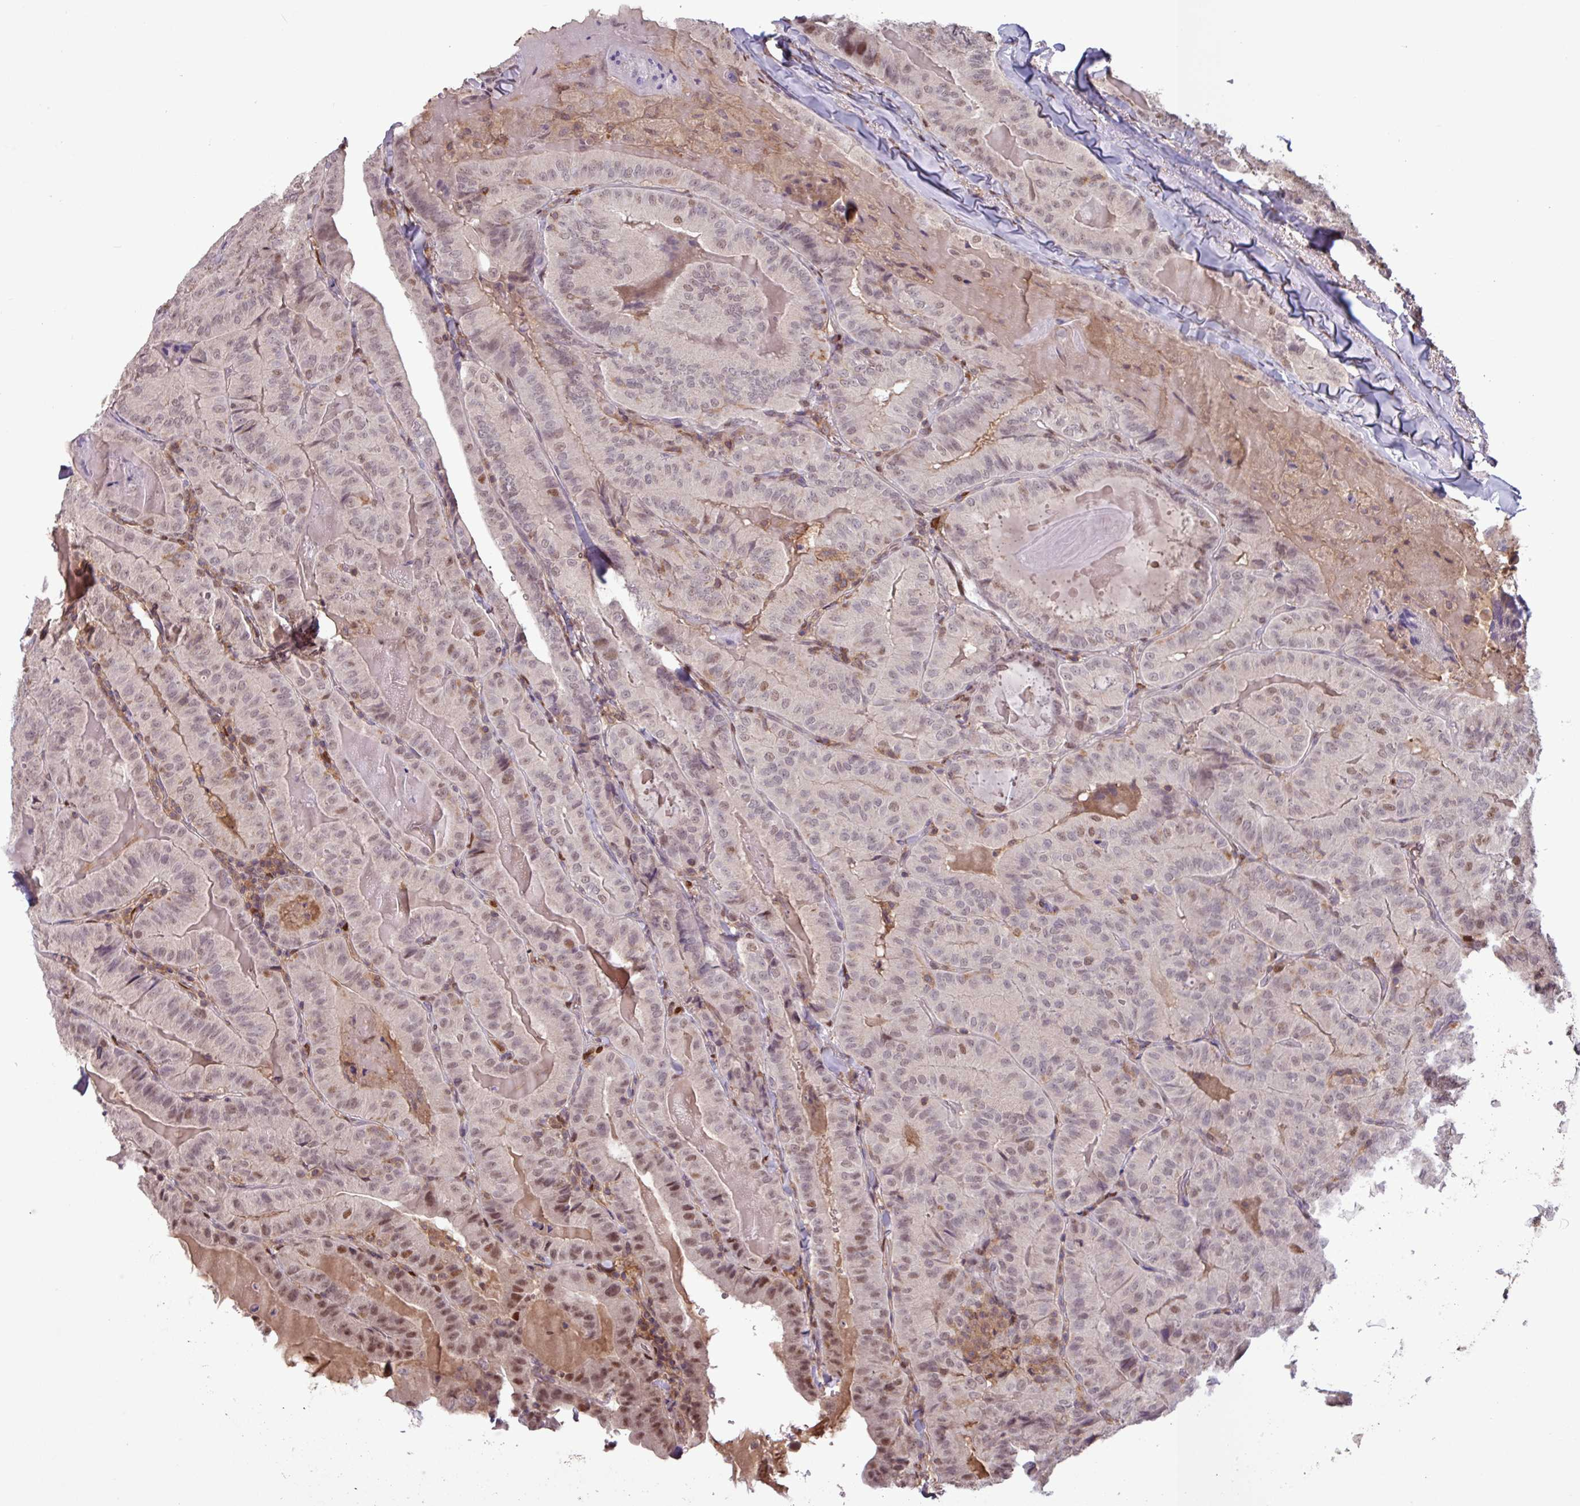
{"staining": {"intensity": "weak", "quantity": ">75%", "location": "nuclear"}, "tissue": "thyroid cancer", "cell_type": "Tumor cells", "image_type": "cancer", "snomed": [{"axis": "morphology", "description": "Papillary adenocarcinoma, NOS"}, {"axis": "topography", "description": "Thyroid gland"}], "caption": "Tumor cells demonstrate low levels of weak nuclear positivity in about >75% of cells in thyroid cancer.", "gene": "PRRX1", "patient": {"sex": "female", "age": 68}}